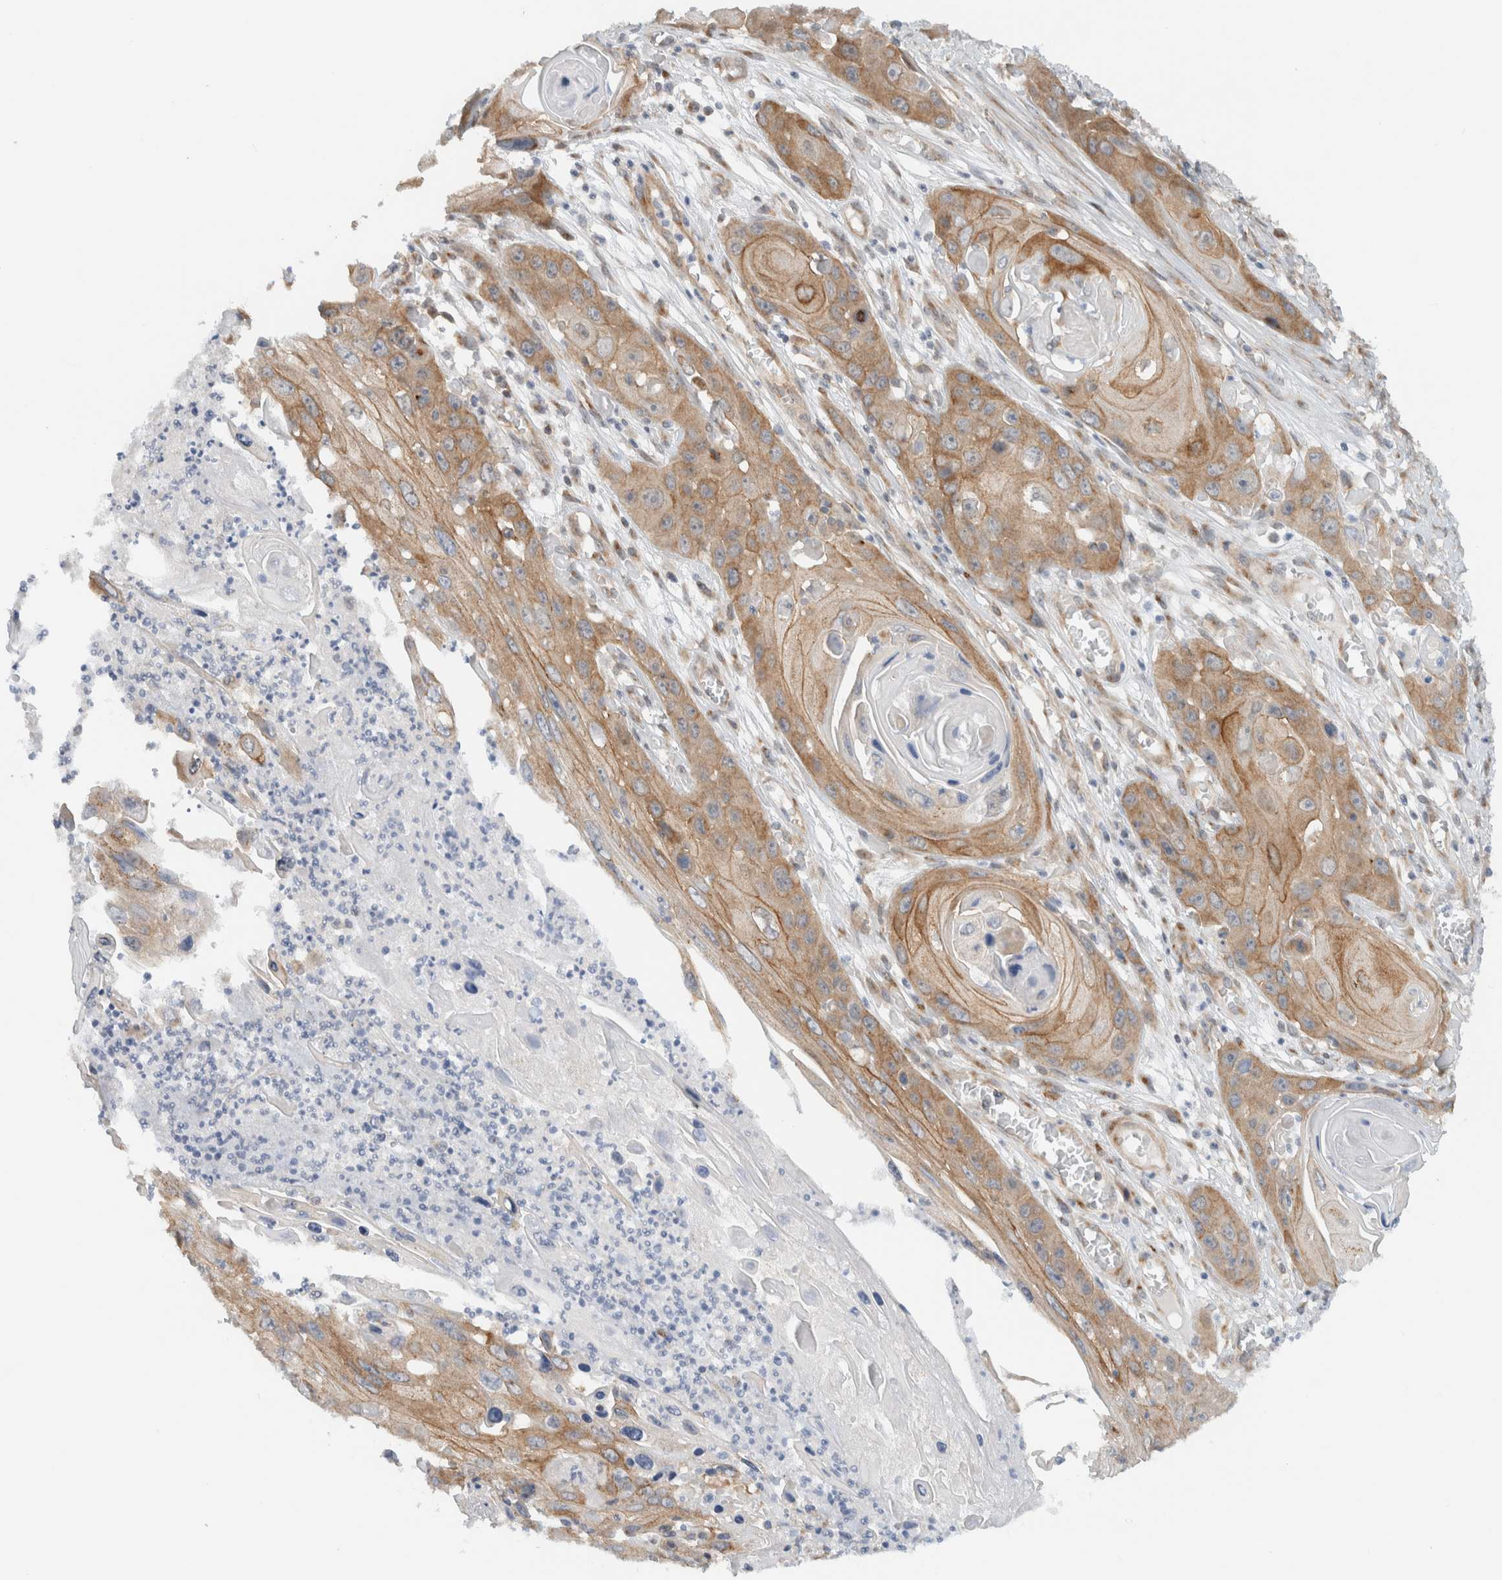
{"staining": {"intensity": "moderate", "quantity": ">75%", "location": "cytoplasmic/membranous"}, "tissue": "skin cancer", "cell_type": "Tumor cells", "image_type": "cancer", "snomed": [{"axis": "morphology", "description": "Squamous cell carcinoma, NOS"}, {"axis": "topography", "description": "Skin"}], "caption": "This photomicrograph exhibits immunohistochemistry (IHC) staining of human skin cancer (squamous cell carcinoma), with medium moderate cytoplasmic/membranous positivity in about >75% of tumor cells.", "gene": "RERE", "patient": {"sex": "male", "age": 55}}